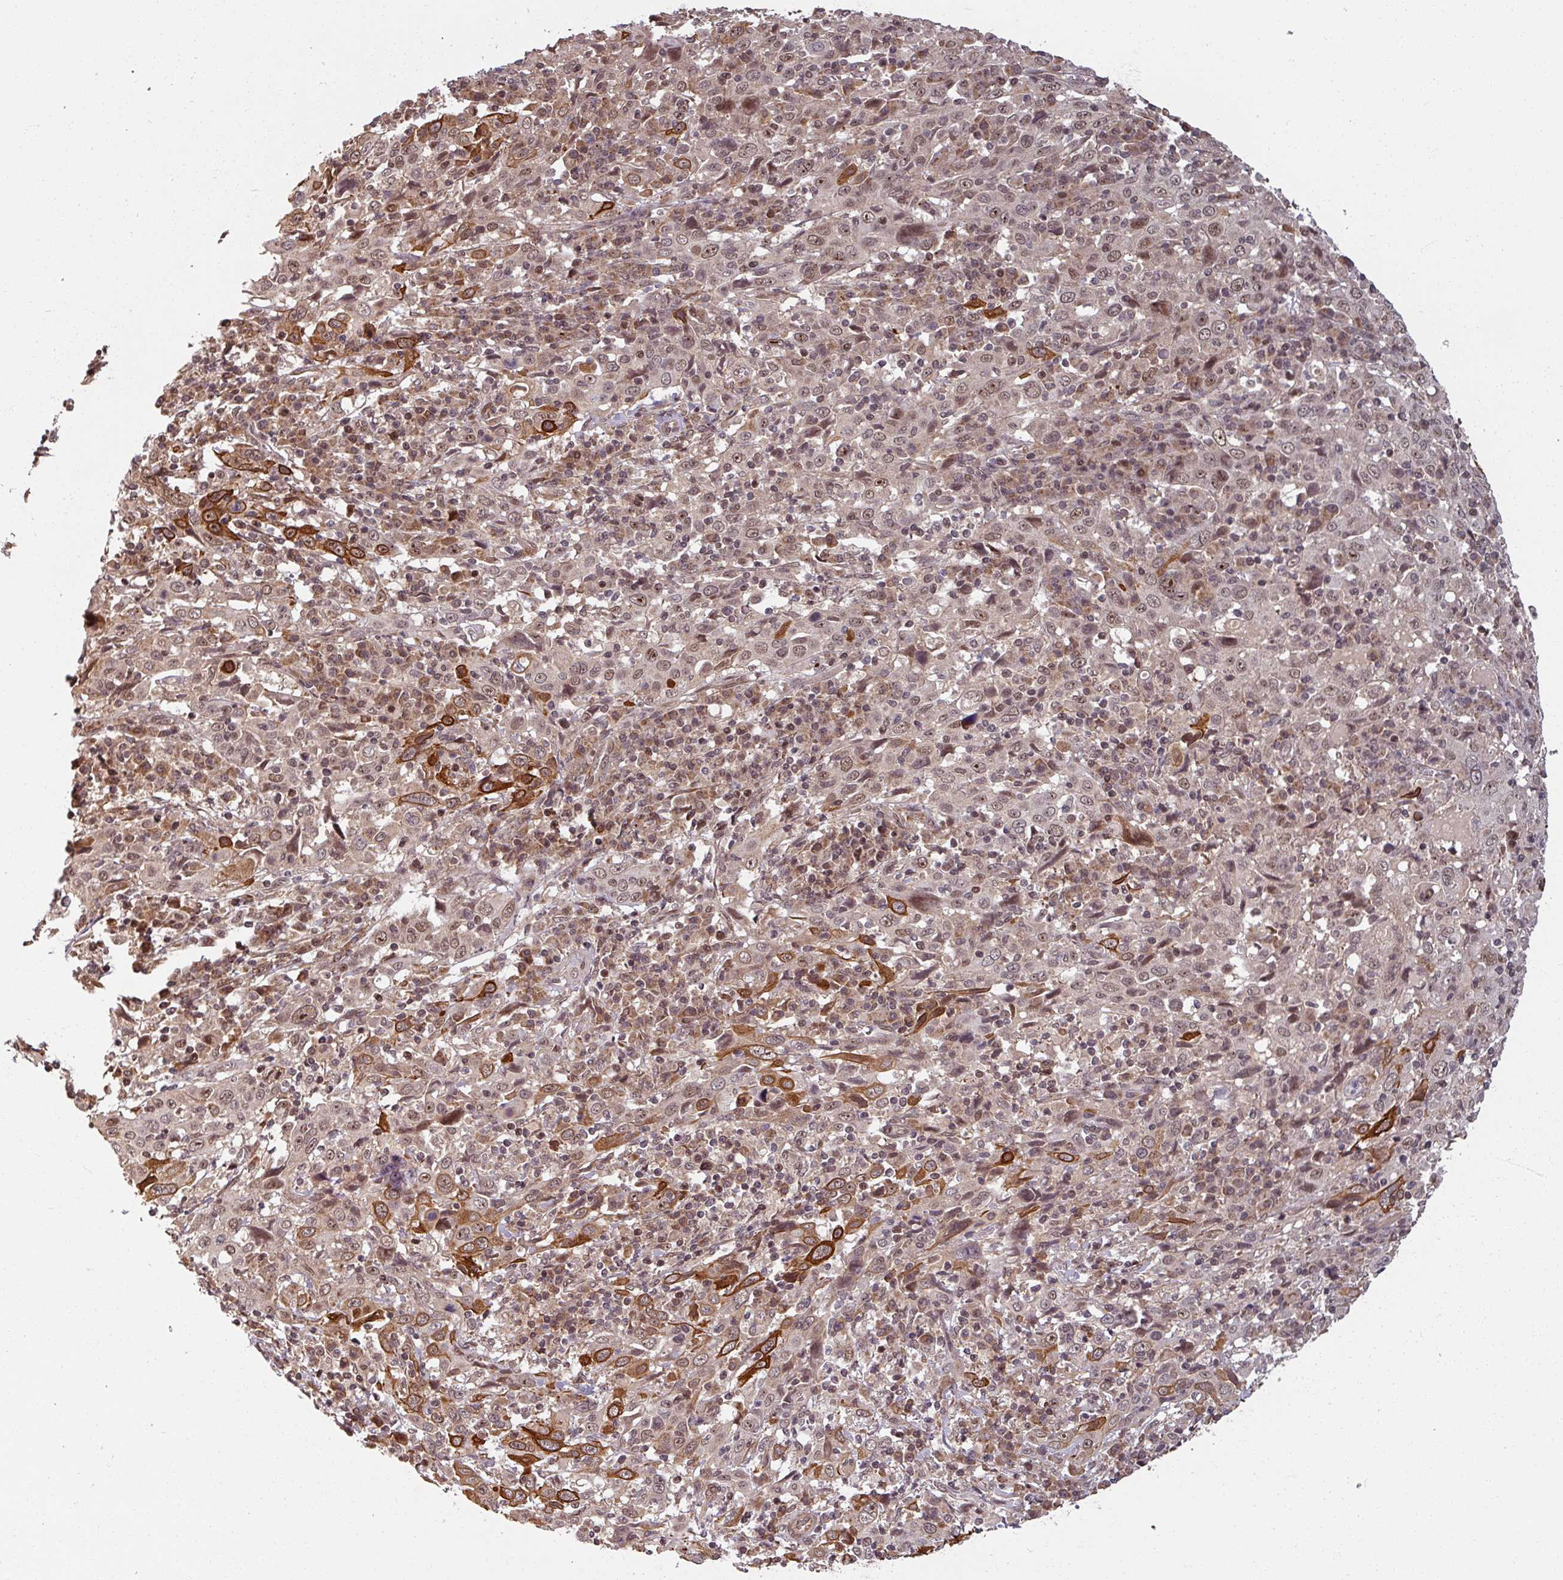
{"staining": {"intensity": "strong", "quantity": "25%-75%", "location": "cytoplasmic/membranous,nuclear"}, "tissue": "cervical cancer", "cell_type": "Tumor cells", "image_type": "cancer", "snomed": [{"axis": "morphology", "description": "Squamous cell carcinoma, NOS"}, {"axis": "topography", "description": "Cervix"}], "caption": "Tumor cells demonstrate strong cytoplasmic/membranous and nuclear expression in about 25%-75% of cells in cervical squamous cell carcinoma.", "gene": "SWI5", "patient": {"sex": "female", "age": 46}}